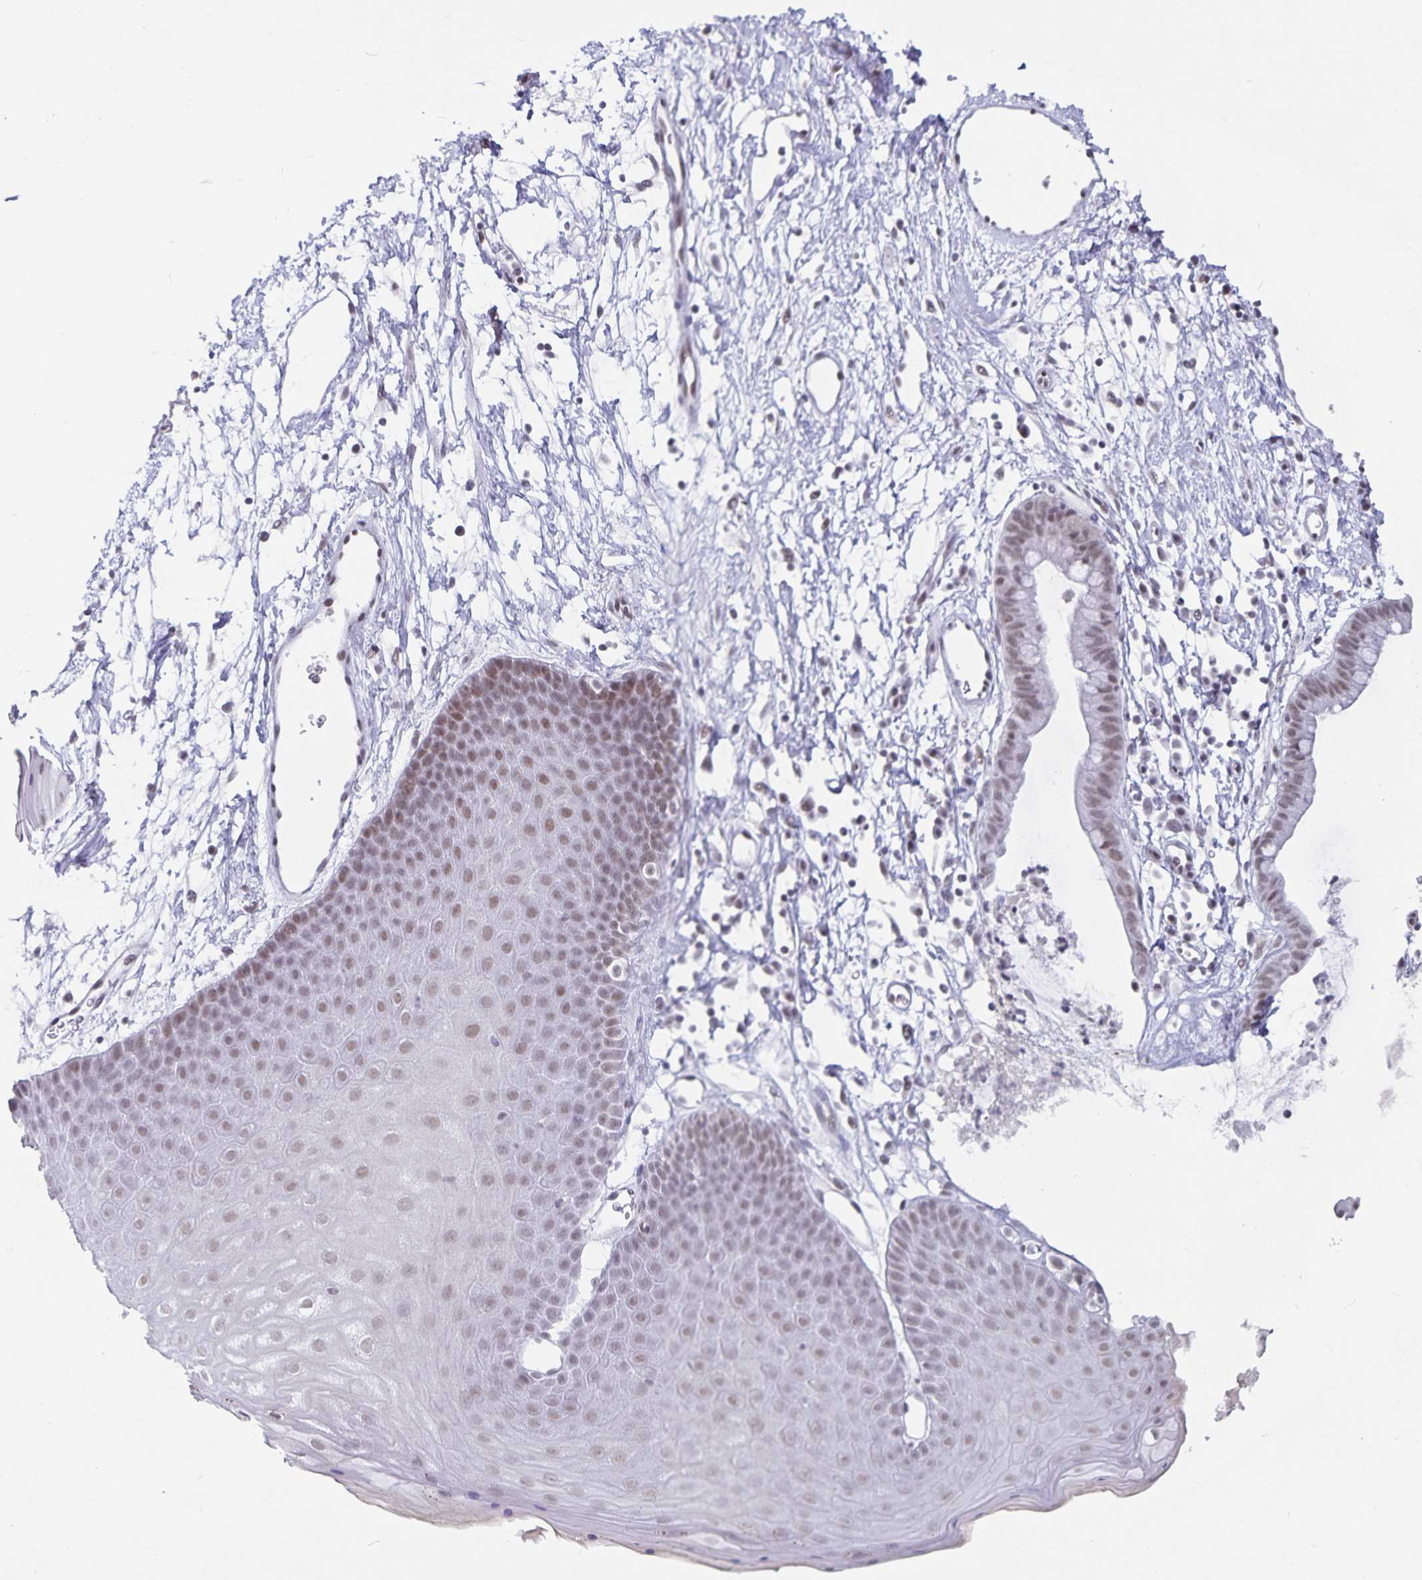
{"staining": {"intensity": "strong", "quantity": "25%-75%", "location": "cytoplasmic/membranous,nuclear"}, "tissue": "skin", "cell_type": "Epidermal cells", "image_type": "normal", "snomed": [{"axis": "morphology", "description": "Normal tissue, NOS"}, {"axis": "topography", "description": "Anal"}], "caption": "An immunohistochemistry (IHC) micrograph of benign tissue is shown. Protein staining in brown labels strong cytoplasmic/membranous,nuclear positivity in skin within epidermal cells.", "gene": "PBX2", "patient": {"sex": "male", "age": 53}}